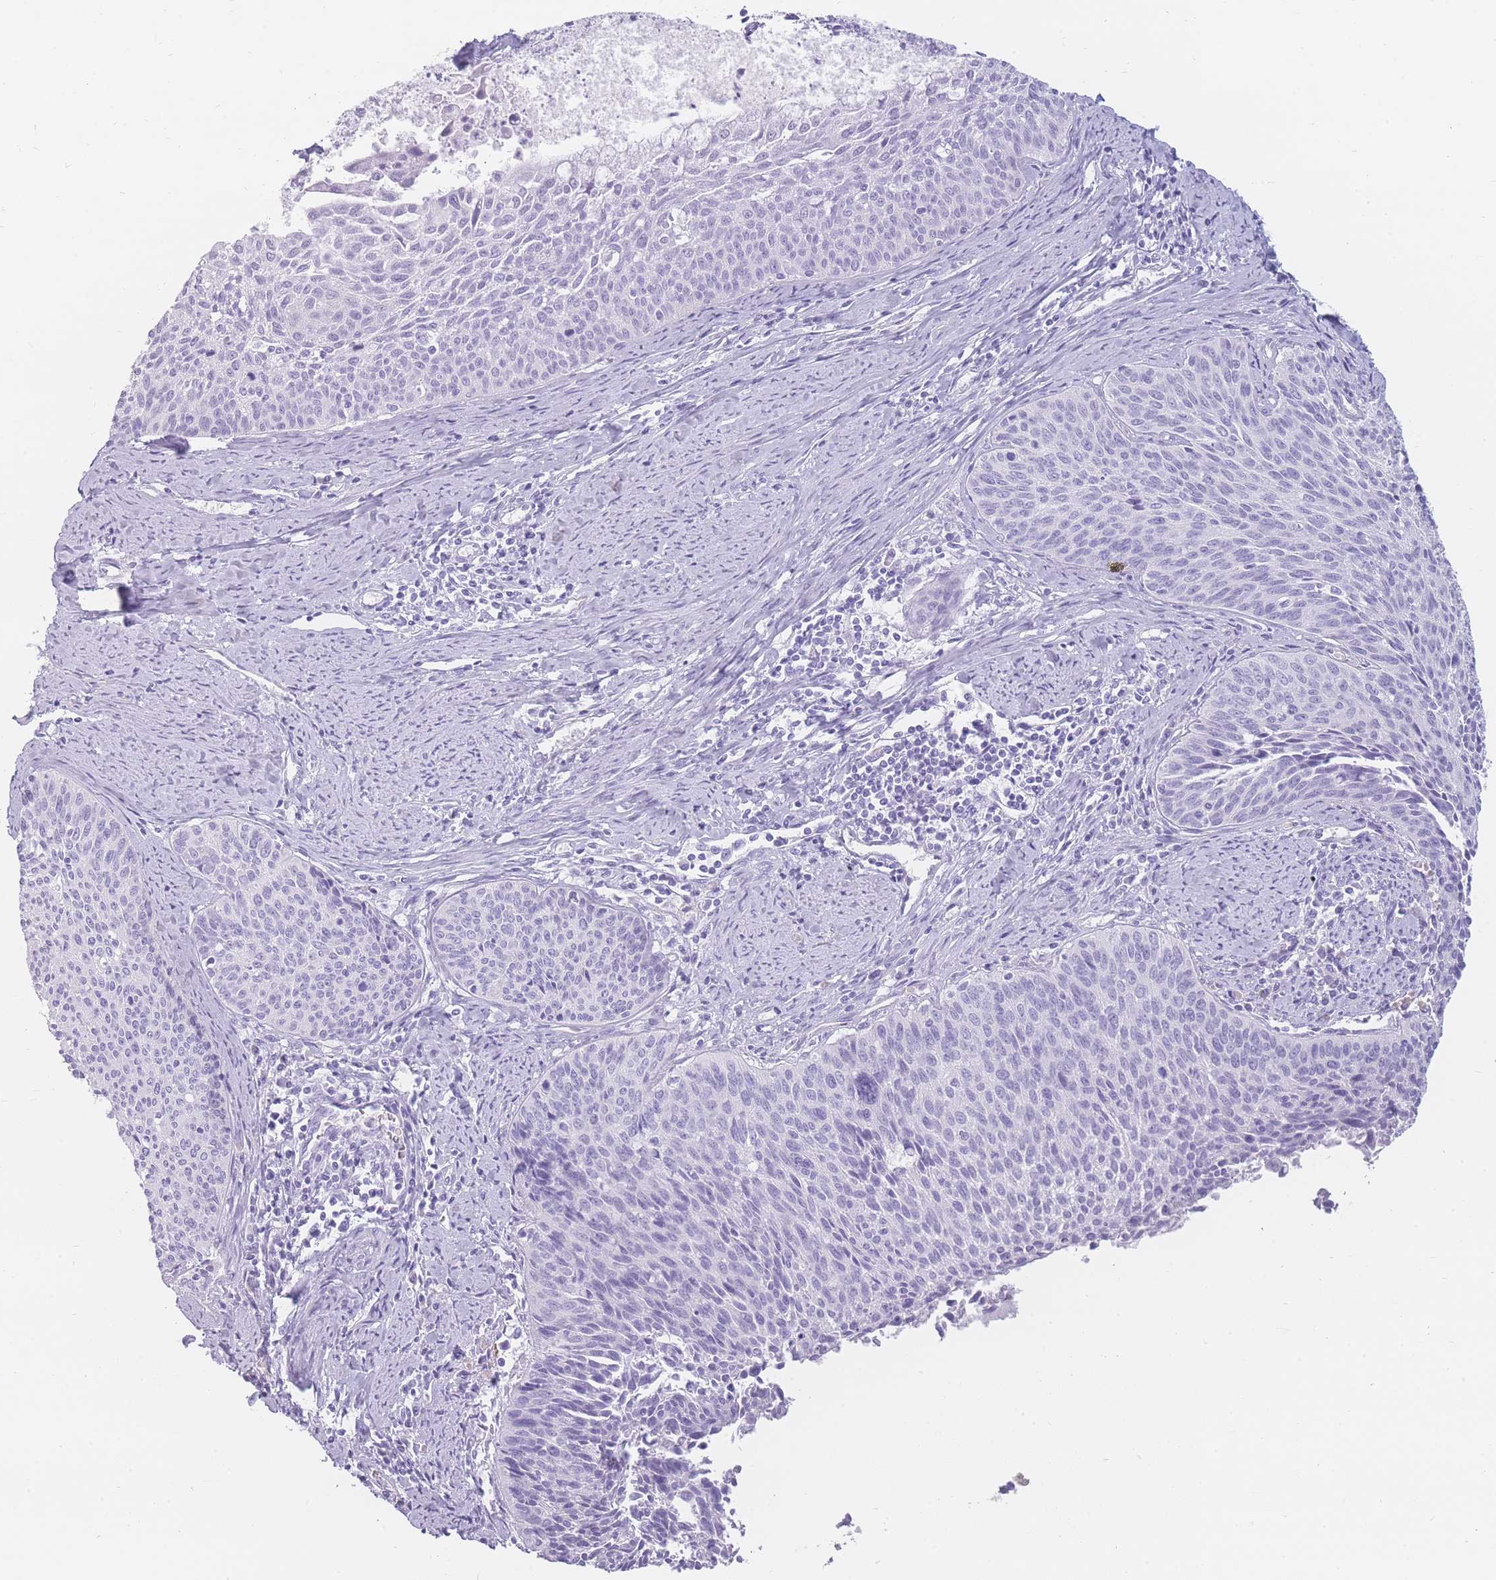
{"staining": {"intensity": "negative", "quantity": "none", "location": "none"}, "tissue": "cervical cancer", "cell_type": "Tumor cells", "image_type": "cancer", "snomed": [{"axis": "morphology", "description": "Squamous cell carcinoma, NOS"}, {"axis": "topography", "description": "Cervix"}], "caption": "Immunohistochemistry histopathology image of human cervical cancer (squamous cell carcinoma) stained for a protein (brown), which reveals no expression in tumor cells. (DAB immunohistochemistry (IHC) visualized using brightfield microscopy, high magnification).", "gene": "UPK1A", "patient": {"sex": "female", "age": 55}}